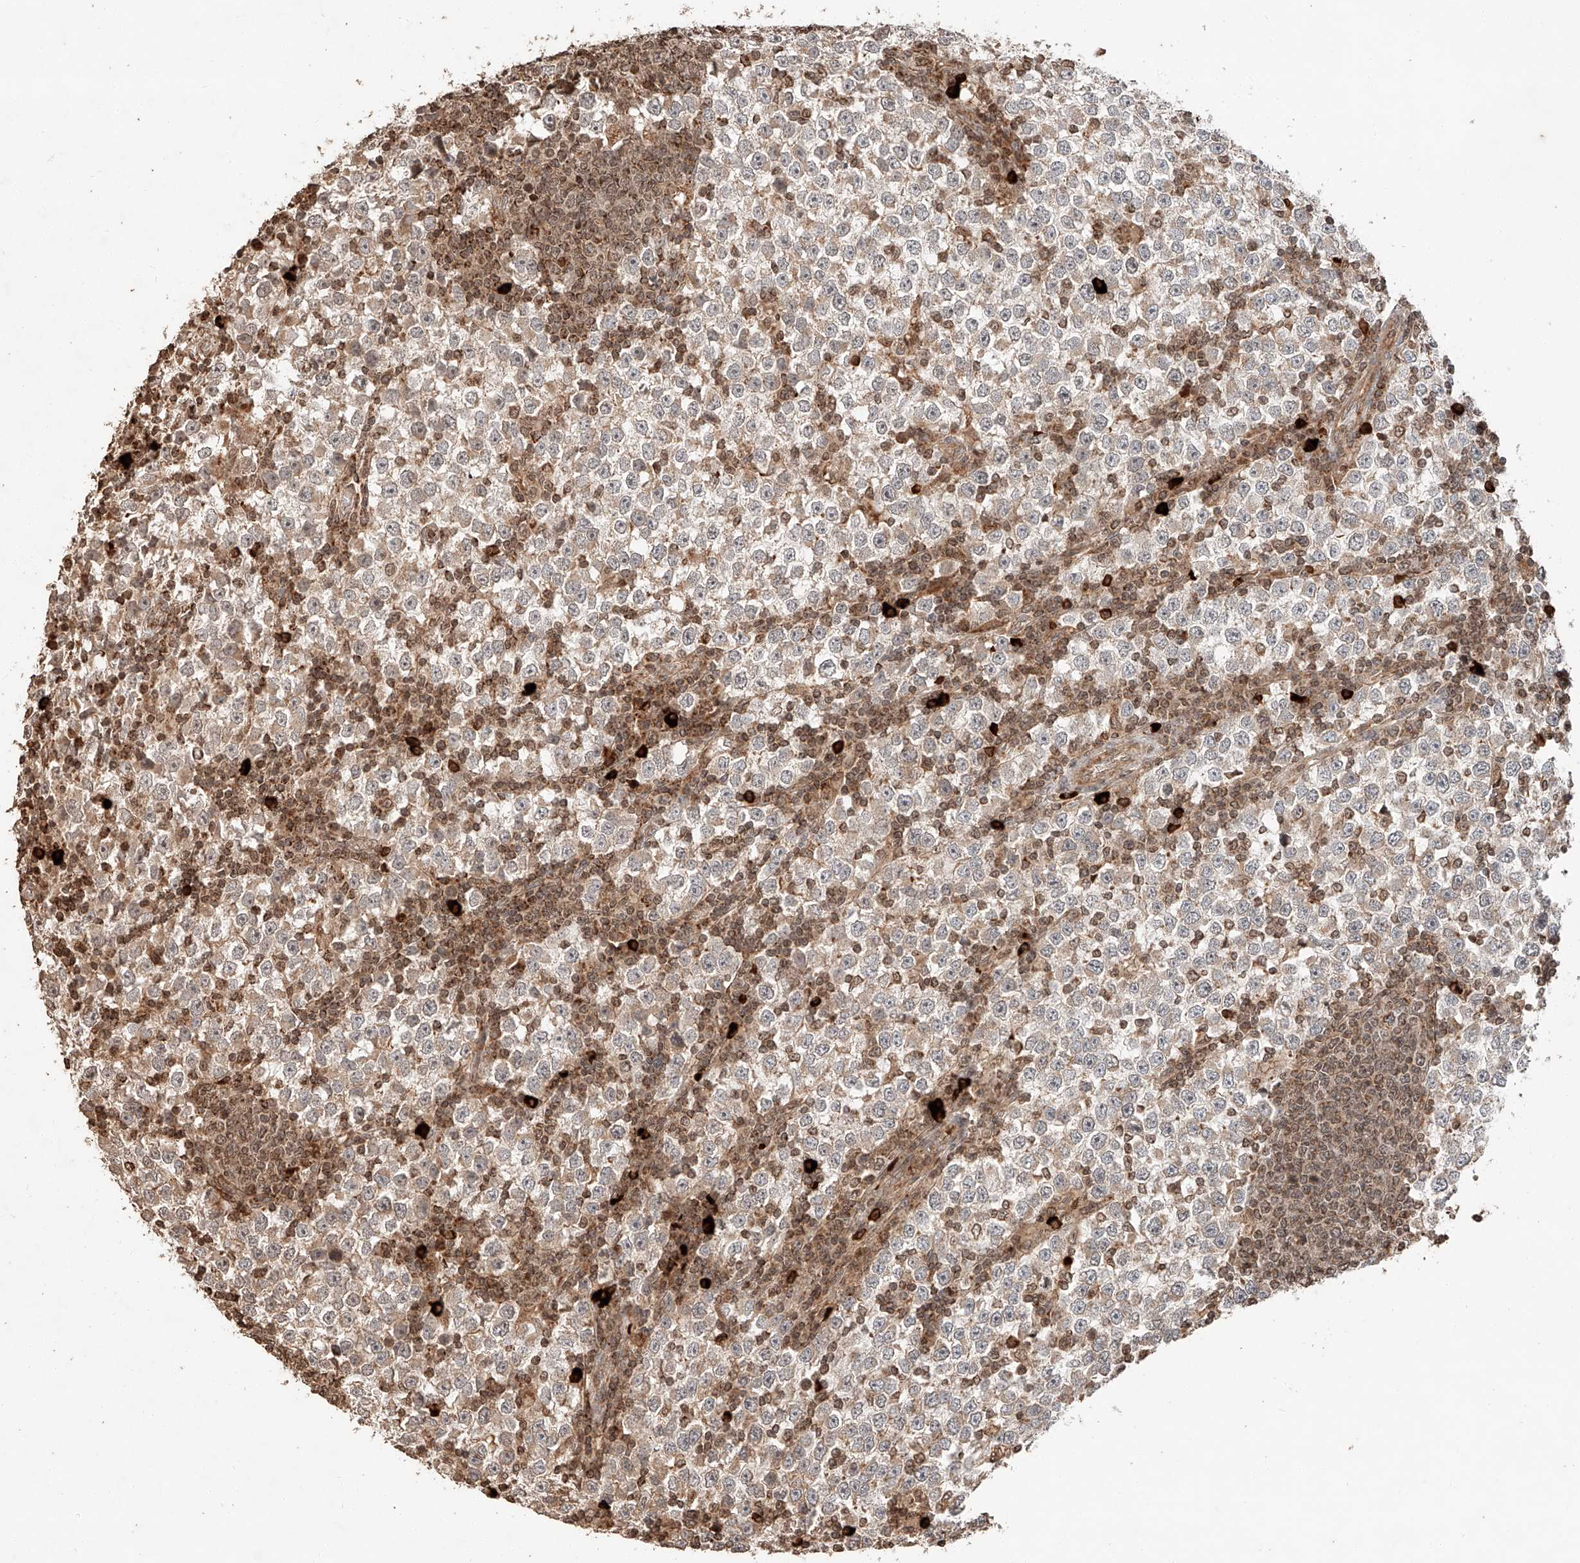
{"staining": {"intensity": "weak", "quantity": "25%-75%", "location": "cytoplasmic/membranous"}, "tissue": "testis cancer", "cell_type": "Tumor cells", "image_type": "cancer", "snomed": [{"axis": "morphology", "description": "Seminoma, NOS"}, {"axis": "topography", "description": "Testis"}], "caption": "Brown immunohistochemical staining in human testis seminoma exhibits weak cytoplasmic/membranous positivity in approximately 25%-75% of tumor cells.", "gene": "ARHGAP33", "patient": {"sex": "male", "age": 65}}